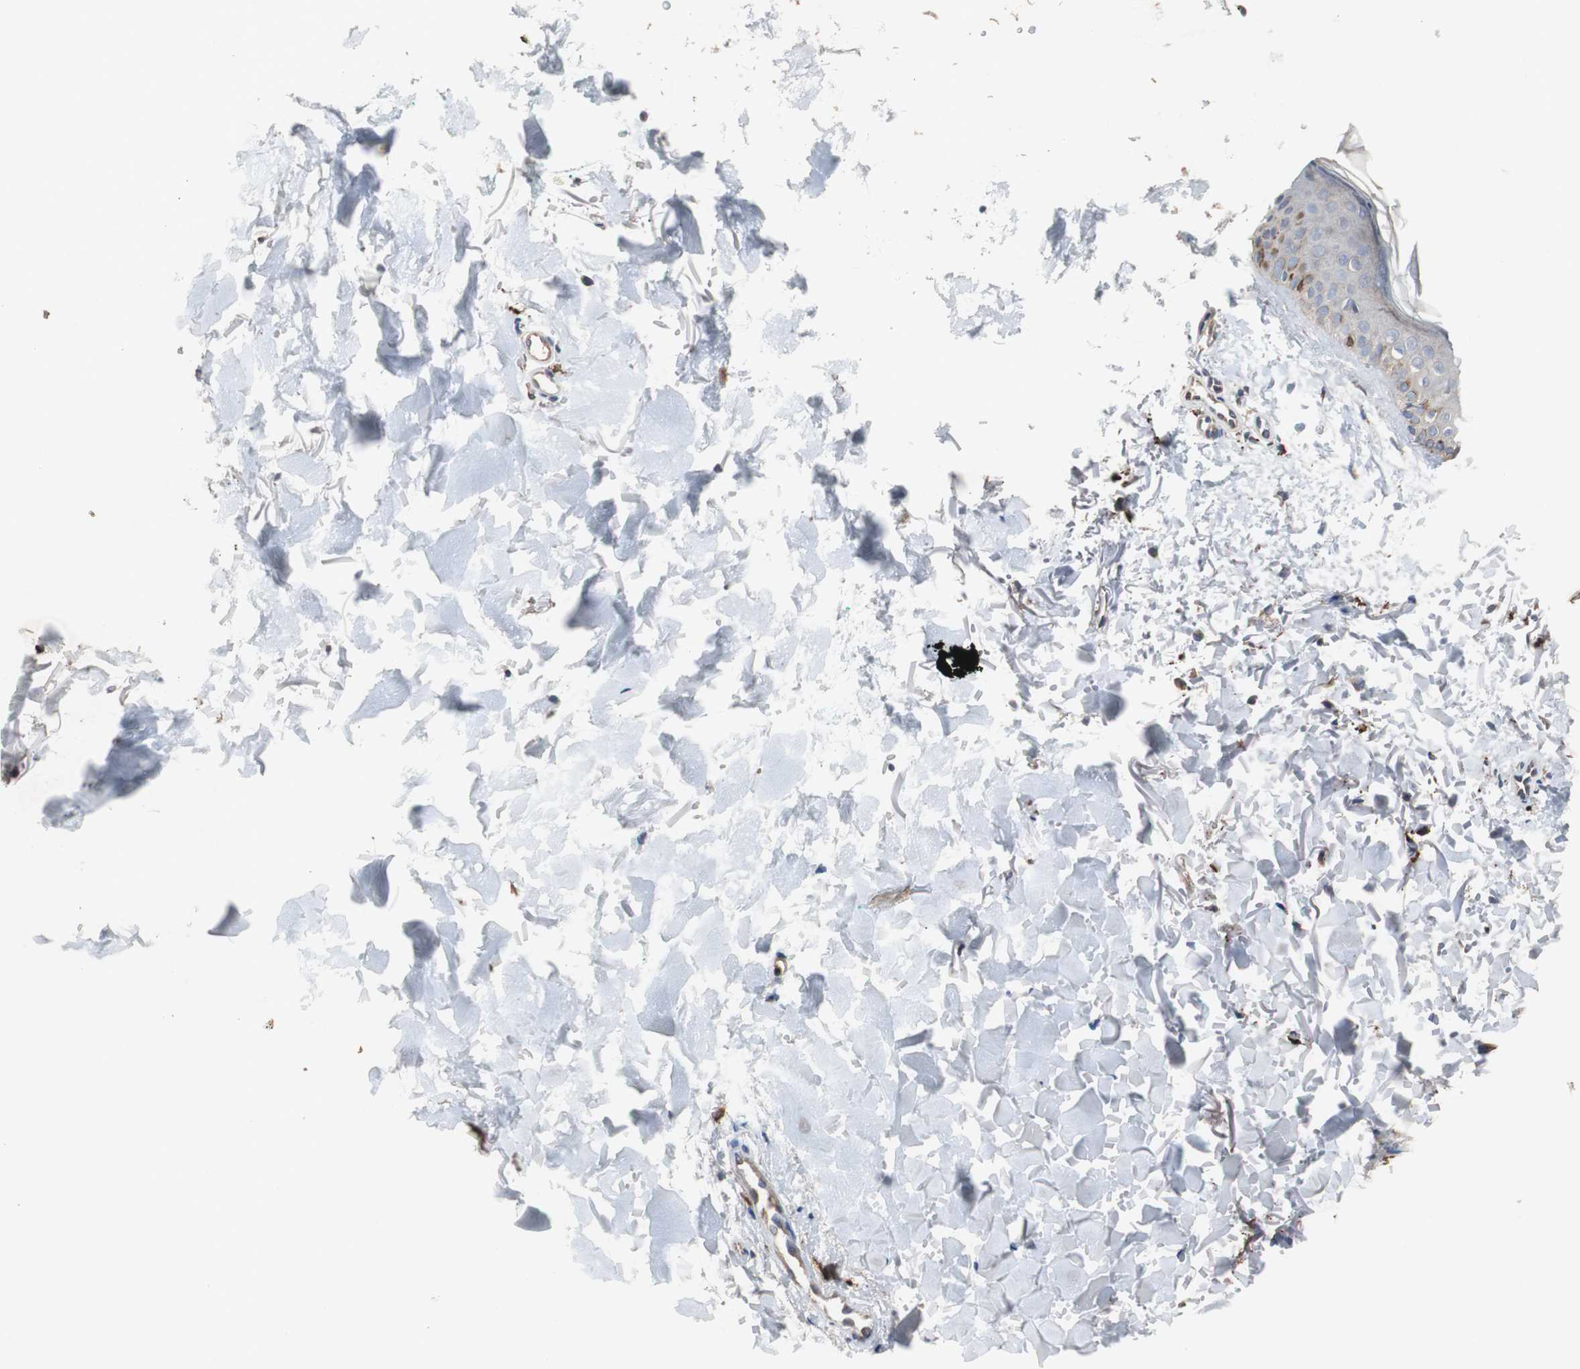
{"staining": {"intensity": "negative", "quantity": "none", "location": "none"}, "tissue": "skin", "cell_type": "Fibroblasts", "image_type": "normal", "snomed": [{"axis": "morphology", "description": "Normal tissue, NOS"}, {"axis": "topography", "description": "Skin"}], "caption": "This micrograph is of benign skin stained with IHC to label a protein in brown with the nuclei are counter-stained blue. There is no expression in fibroblasts.", "gene": "SORT1", "patient": {"sex": "male", "age": 71}}